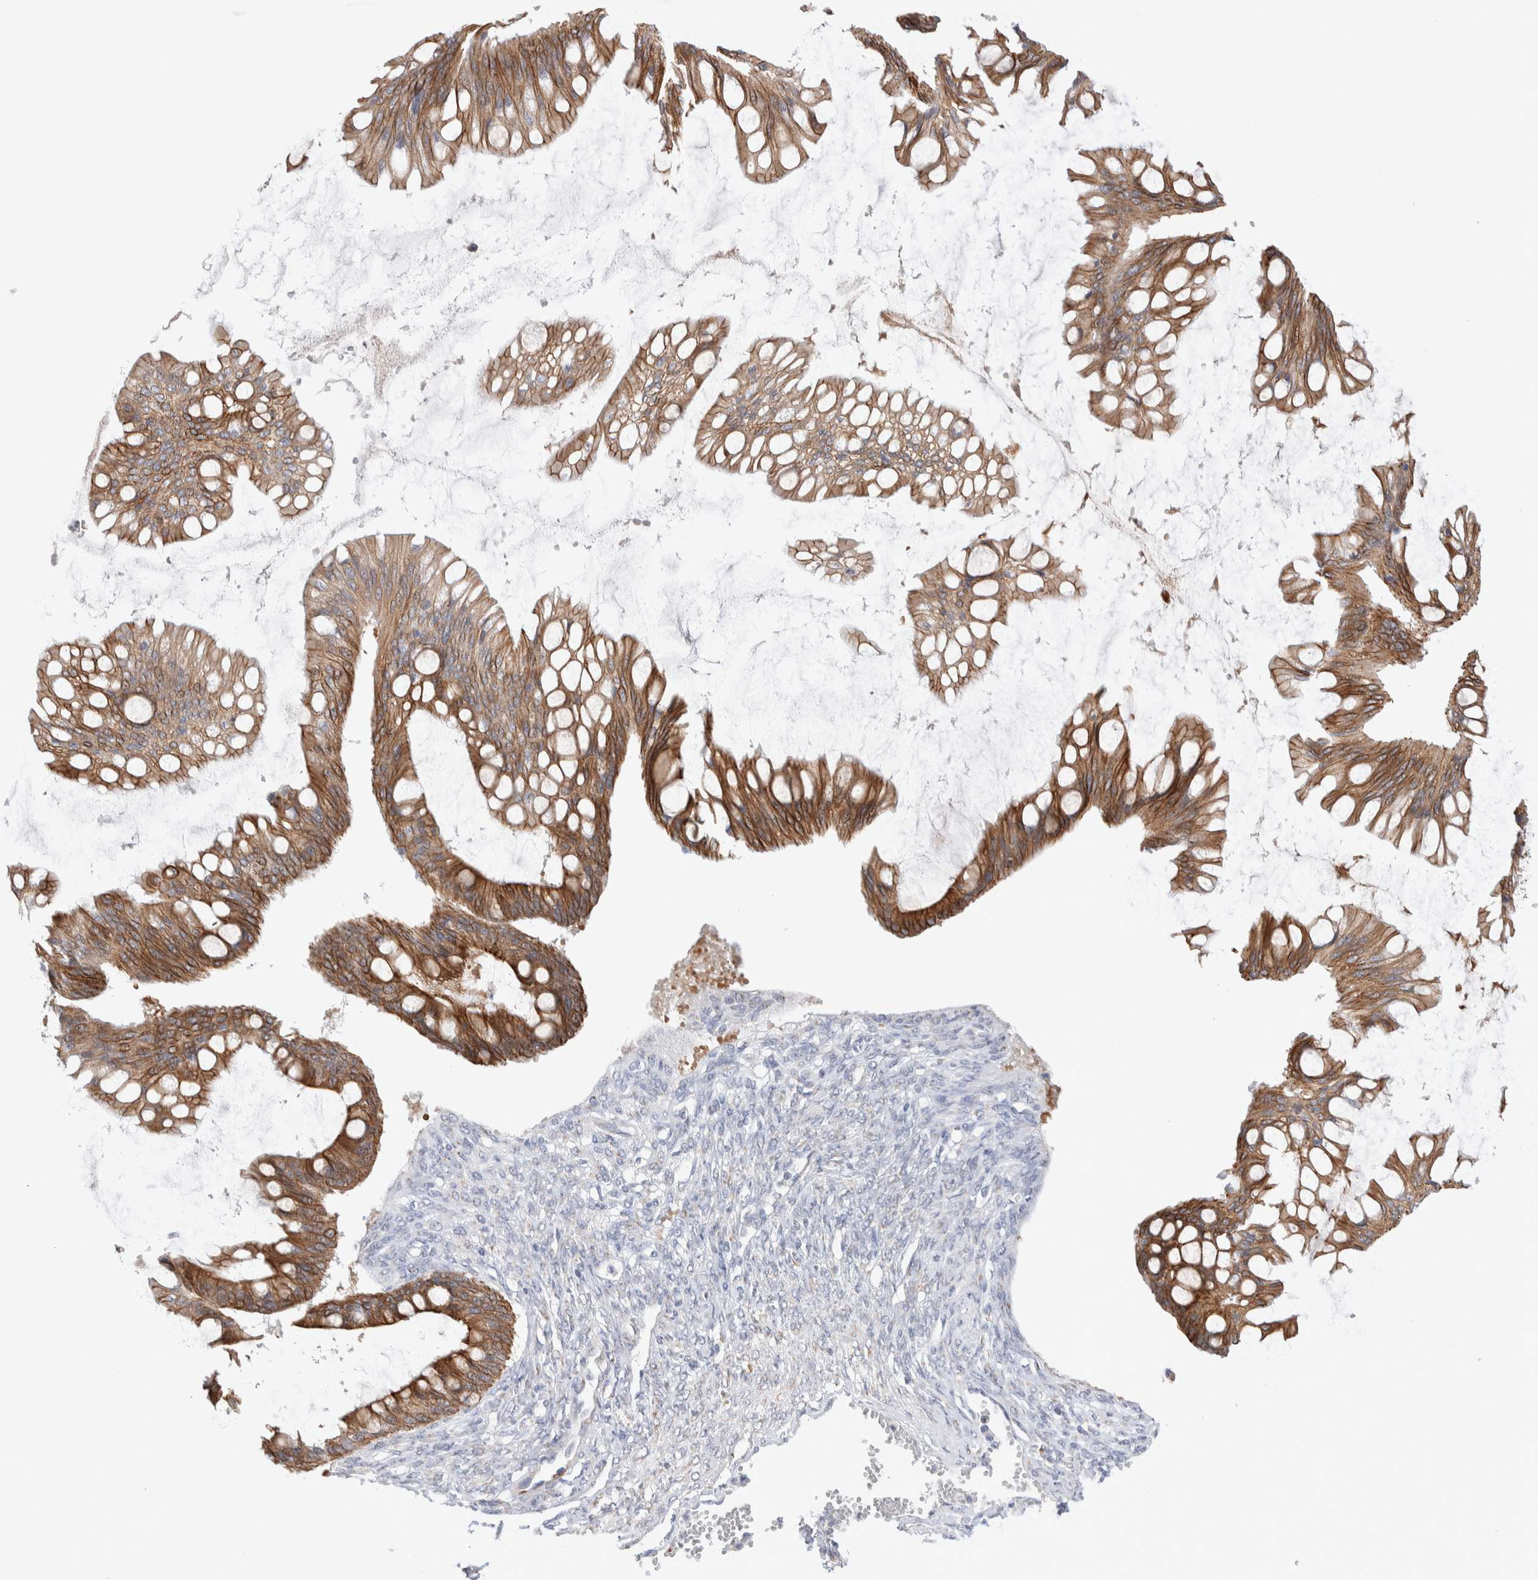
{"staining": {"intensity": "moderate", "quantity": ">75%", "location": "cytoplasmic/membranous"}, "tissue": "ovarian cancer", "cell_type": "Tumor cells", "image_type": "cancer", "snomed": [{"axis": "morphology", "description": "Cystadenocarcinoma, mucinous, NOS"}, {"axis": "topography", "description": "Ovary"}], "caption": "Tumor cells exhibit moderate cytoplasmic/membranous positivity in approximately >75% of cells in ovarian mucinous cystadenocarcinoma.", "gene": "C1orf112", "patient": {"sex": "female", "age": 73}}